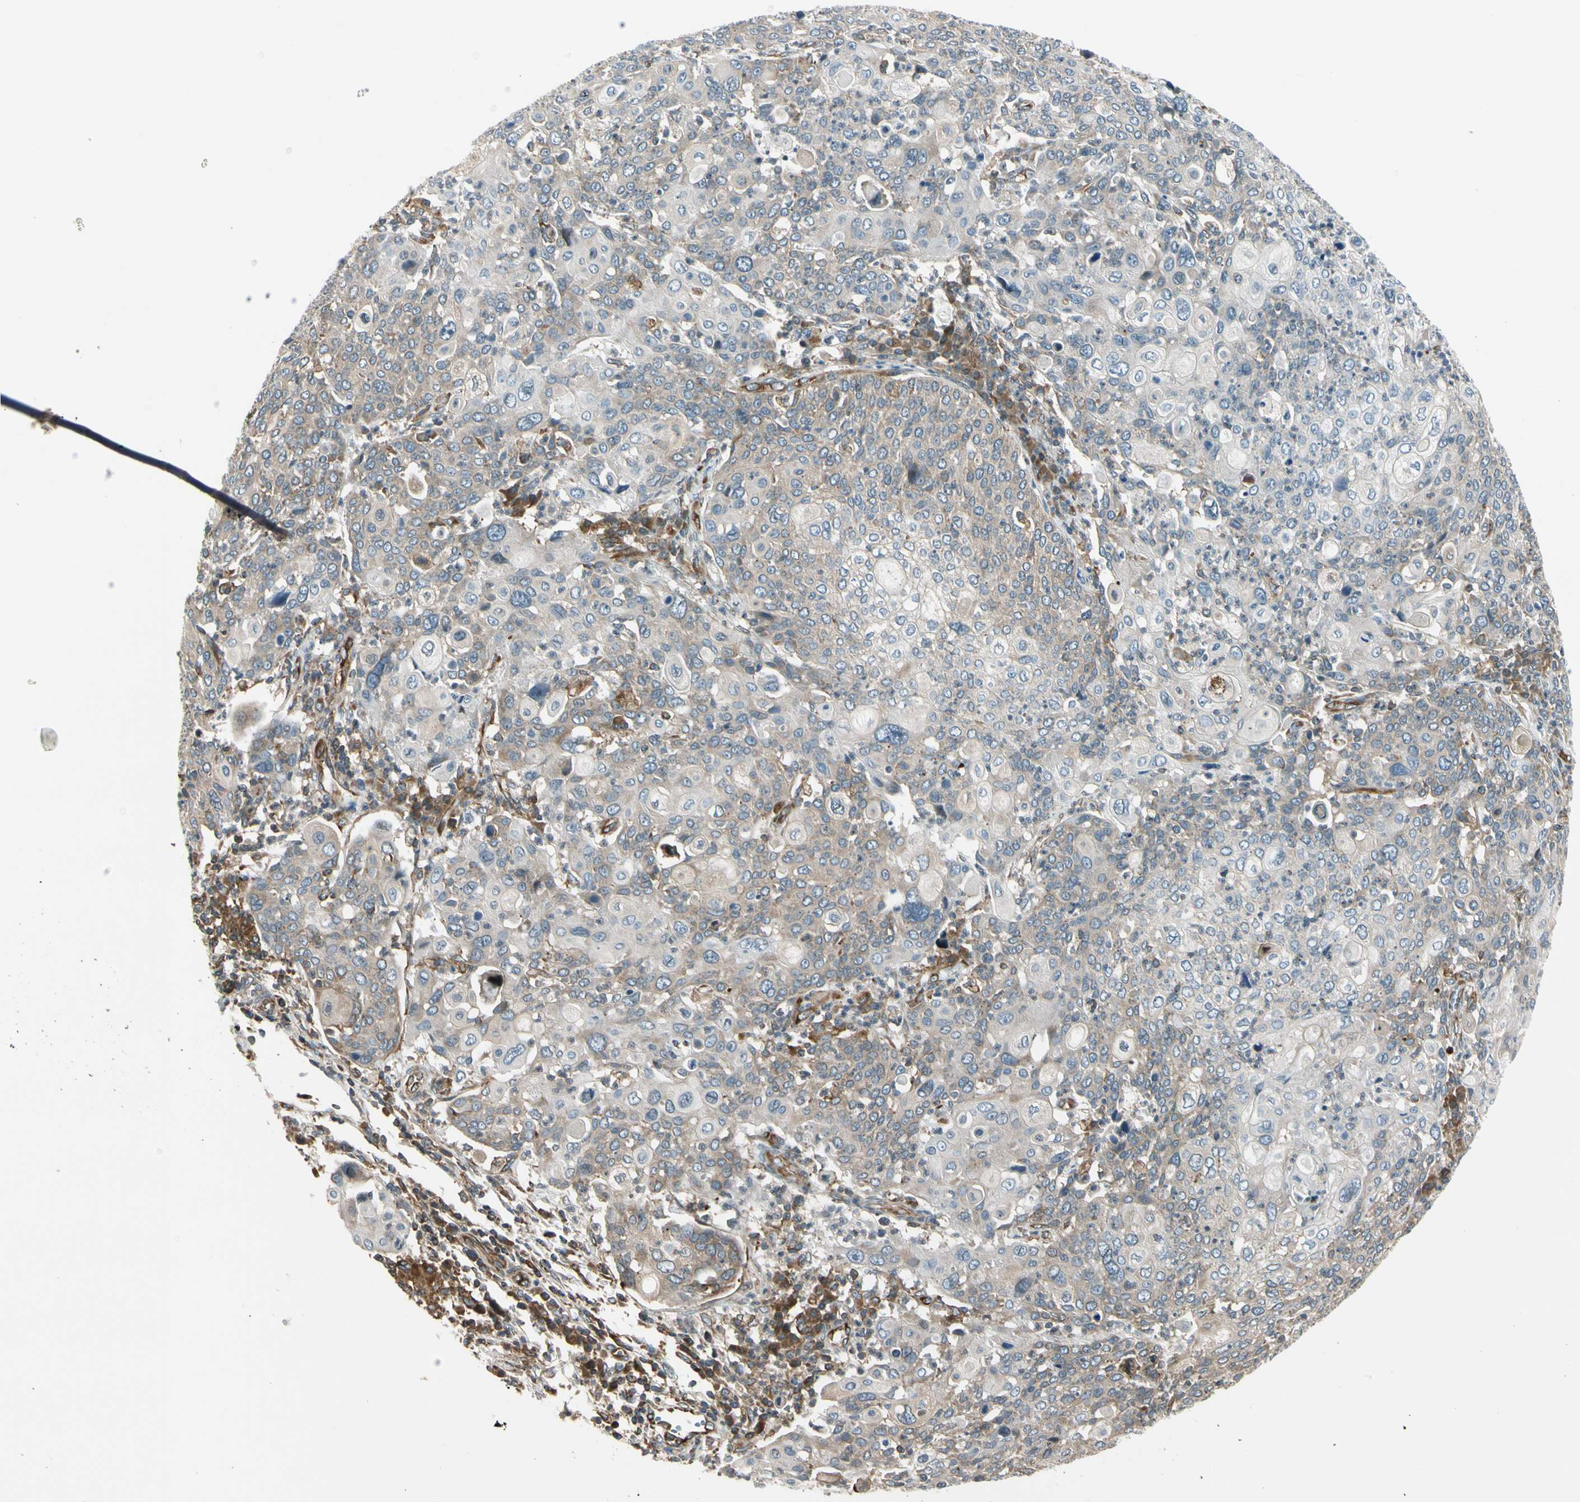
{"staining": {"intensity": "weak", "quantity": "<25%", "location": "cytoplasmic/membranous"}, "tissue": "cervical cancer", "cell_type": "Tumor cells", "image_type": "cancer", "snomed": [{"axis": "morphology", "description": "Squamous cell carcinoma, NOS"}, {"axis": "topography", "description": "Cervix"}], "caption": "IHC of human cervical cancer reveals no staining in tumor cells.", "gene": "TRIO", "patient": {"sex": "female", "age": 40}}